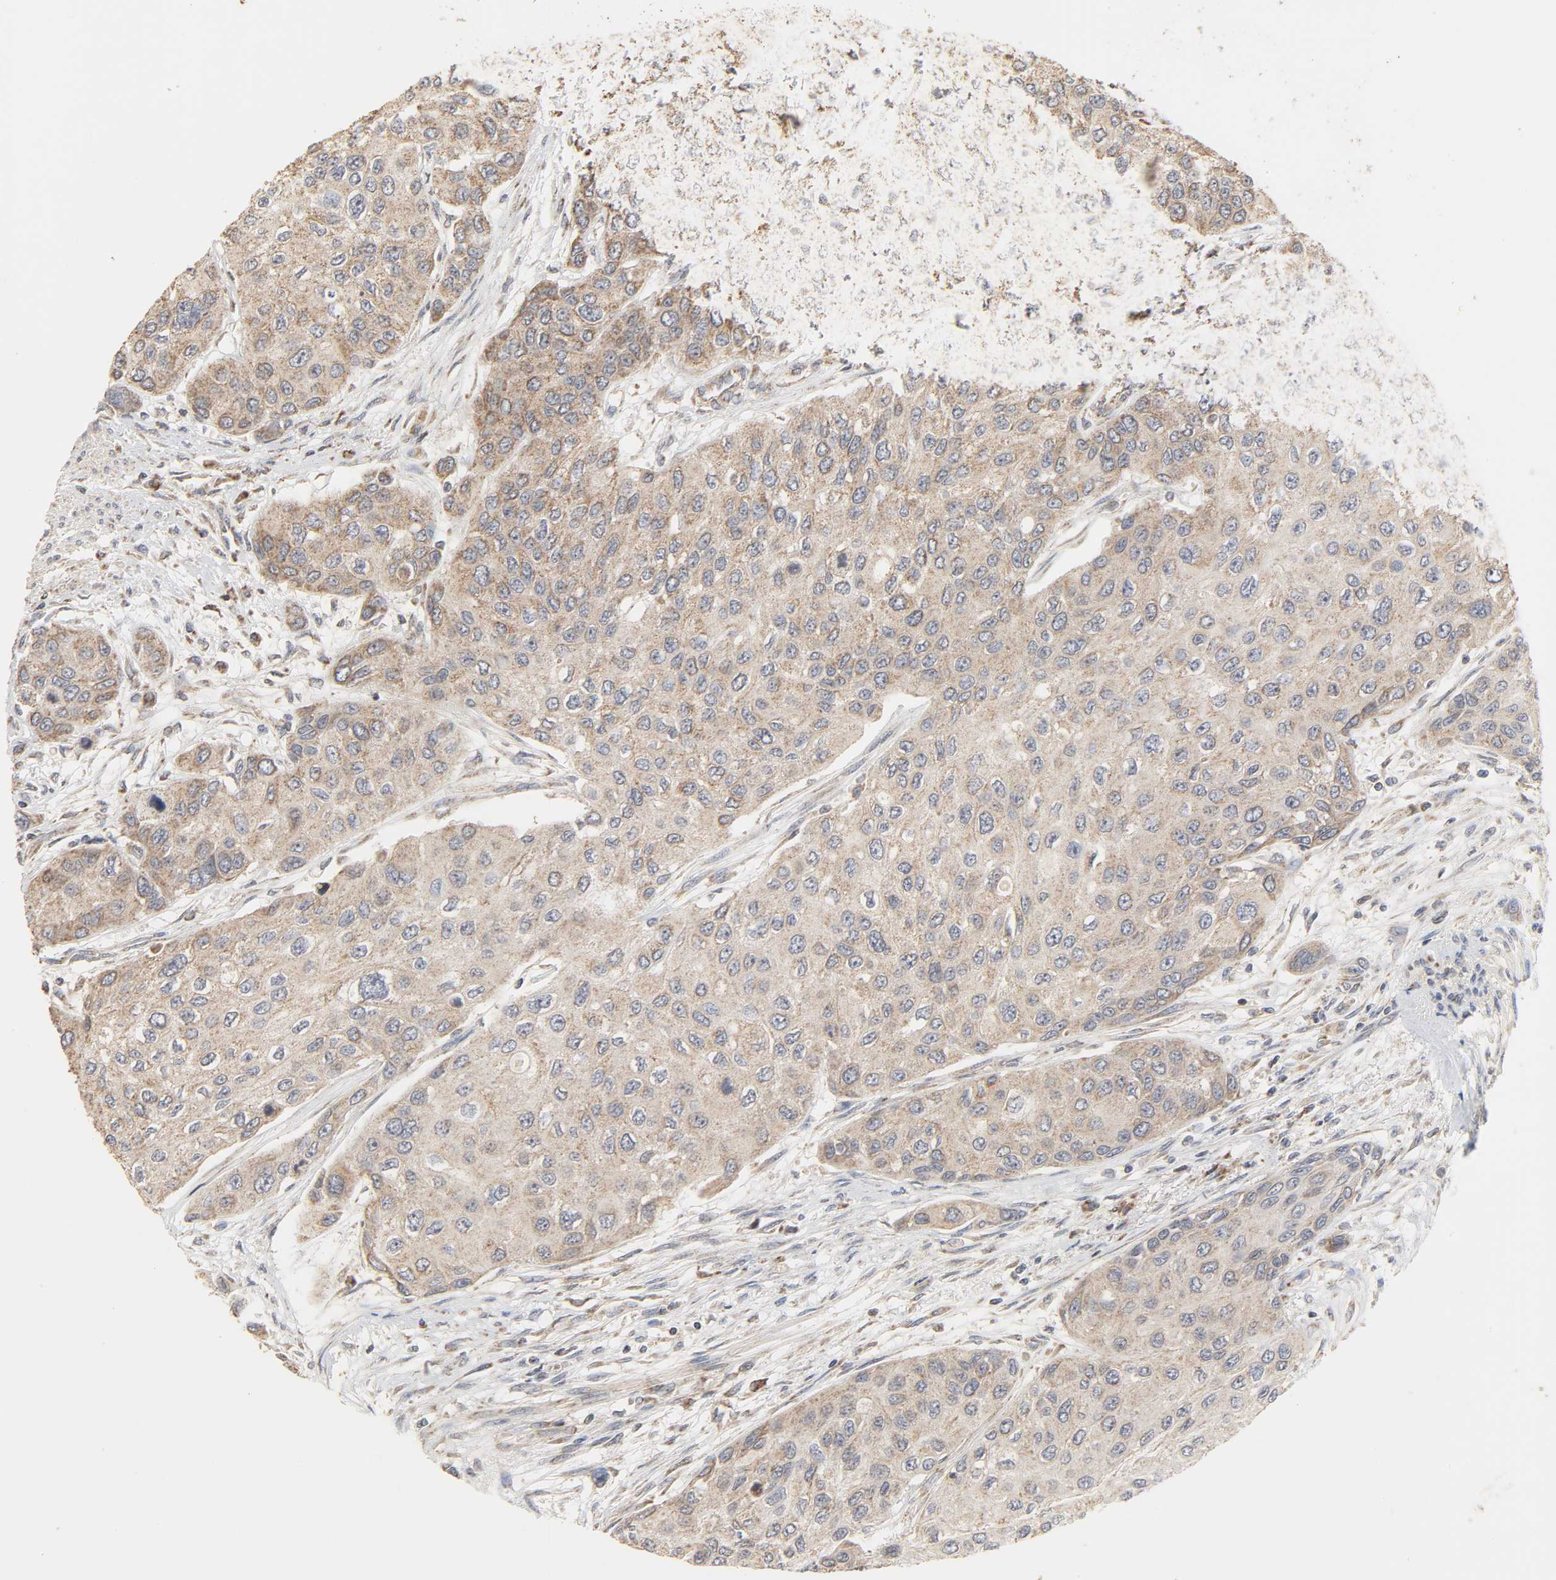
{"staining": {"intensity": "weak", "quantity": ">75%", "location": "cytoplasmic/membranous"}, "tissue": "urothelial cancer", "cell_type": "Tumor cells", "image_type": "cancer", "snomed": [{"axis": "morphology", "description": "Urothelial carcinoma, High grade"}, {"axis": "topography", "description": "Urinary bladder"}], "caption": "Urothelial cancer stained for a protein (brown) displays weak cytoplasmic/membranous positive positivity in about >75% of tumor cells.", "gene": "CLEC4E", "patient": {"sex": "female", "age": 56}}